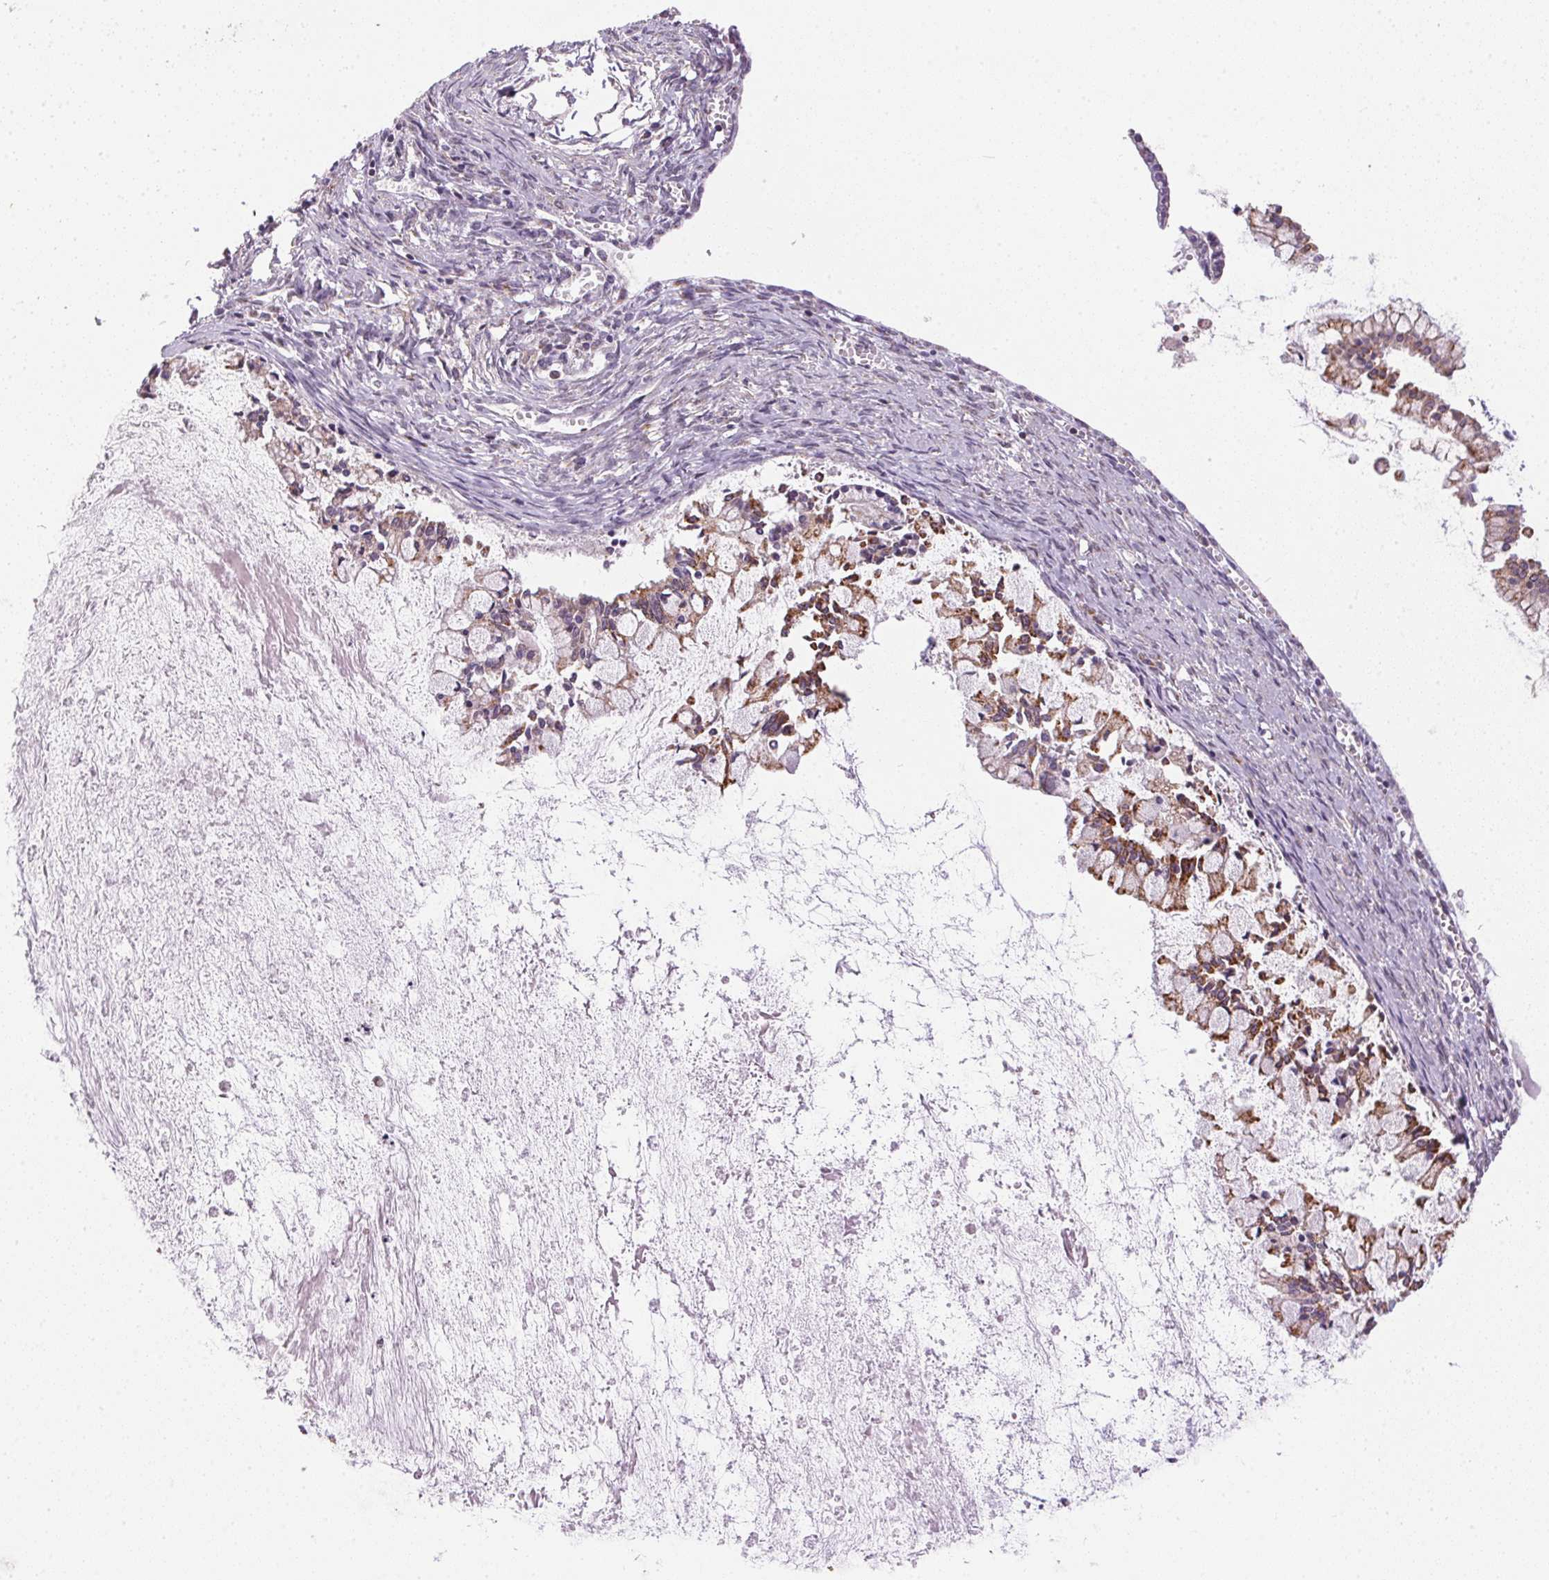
{"staining": {"intensity": "moderate", "quantity": "25%-75%", "location": "cytoplasmic/membranous"}, "tissue": "ovarian cancer", "cell_type": "Tumor cells", "image_type": "cancer", "snomed": [{"axis": "morphology", "description": "Cystadenocarcinoma, mucinous, NOS"}, {"axis": "topography", "description": "Ovary"}], "caption": "Human ovarian cancer (mucinous cystadenocarcinoma) stained with a brown dye reveals moderate cytoplasmic/membranous positive expression in approximately 25%-75% of tumor cells.", "gene": "SC5D", "patient": {"sex": "female", "age": 67}}